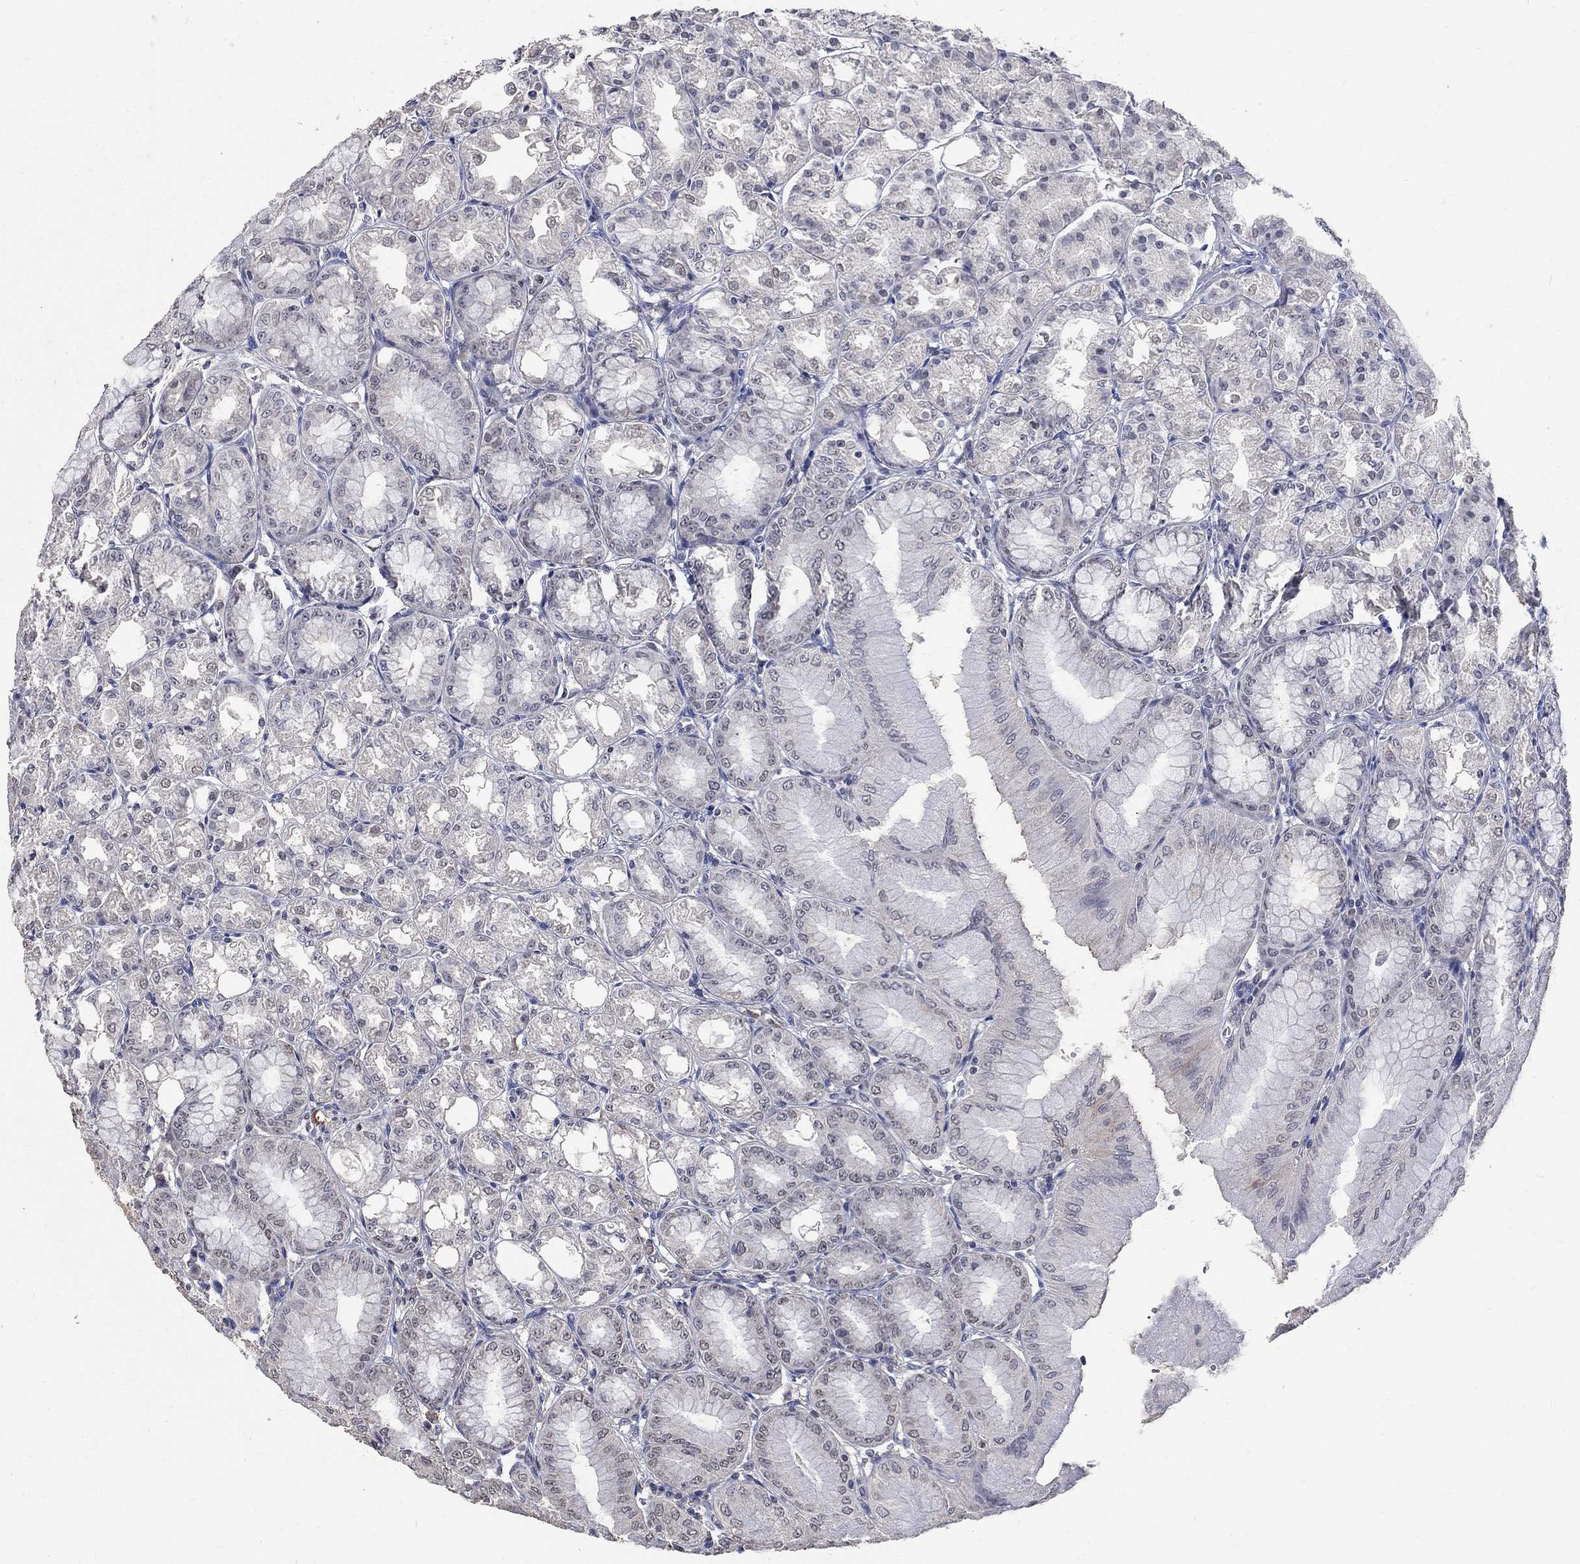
{"staining": {"intensity": "negative", "quantity": "none", "location": "none"}, "tissue": "stomach", "cell_type": "Glandular cells", "image_type": "normal", "snomed": [{"axis": "morphology", "description": "Normal tissue, NOS"}, {"axis": "topography", "description": "Stomach, lower"}], "caption": "Micrograph shows no significant protein staining in glandular cells of benign stomach.", "gene": "ZBTB18", "patient": {"sex": "male", "age": 71}}